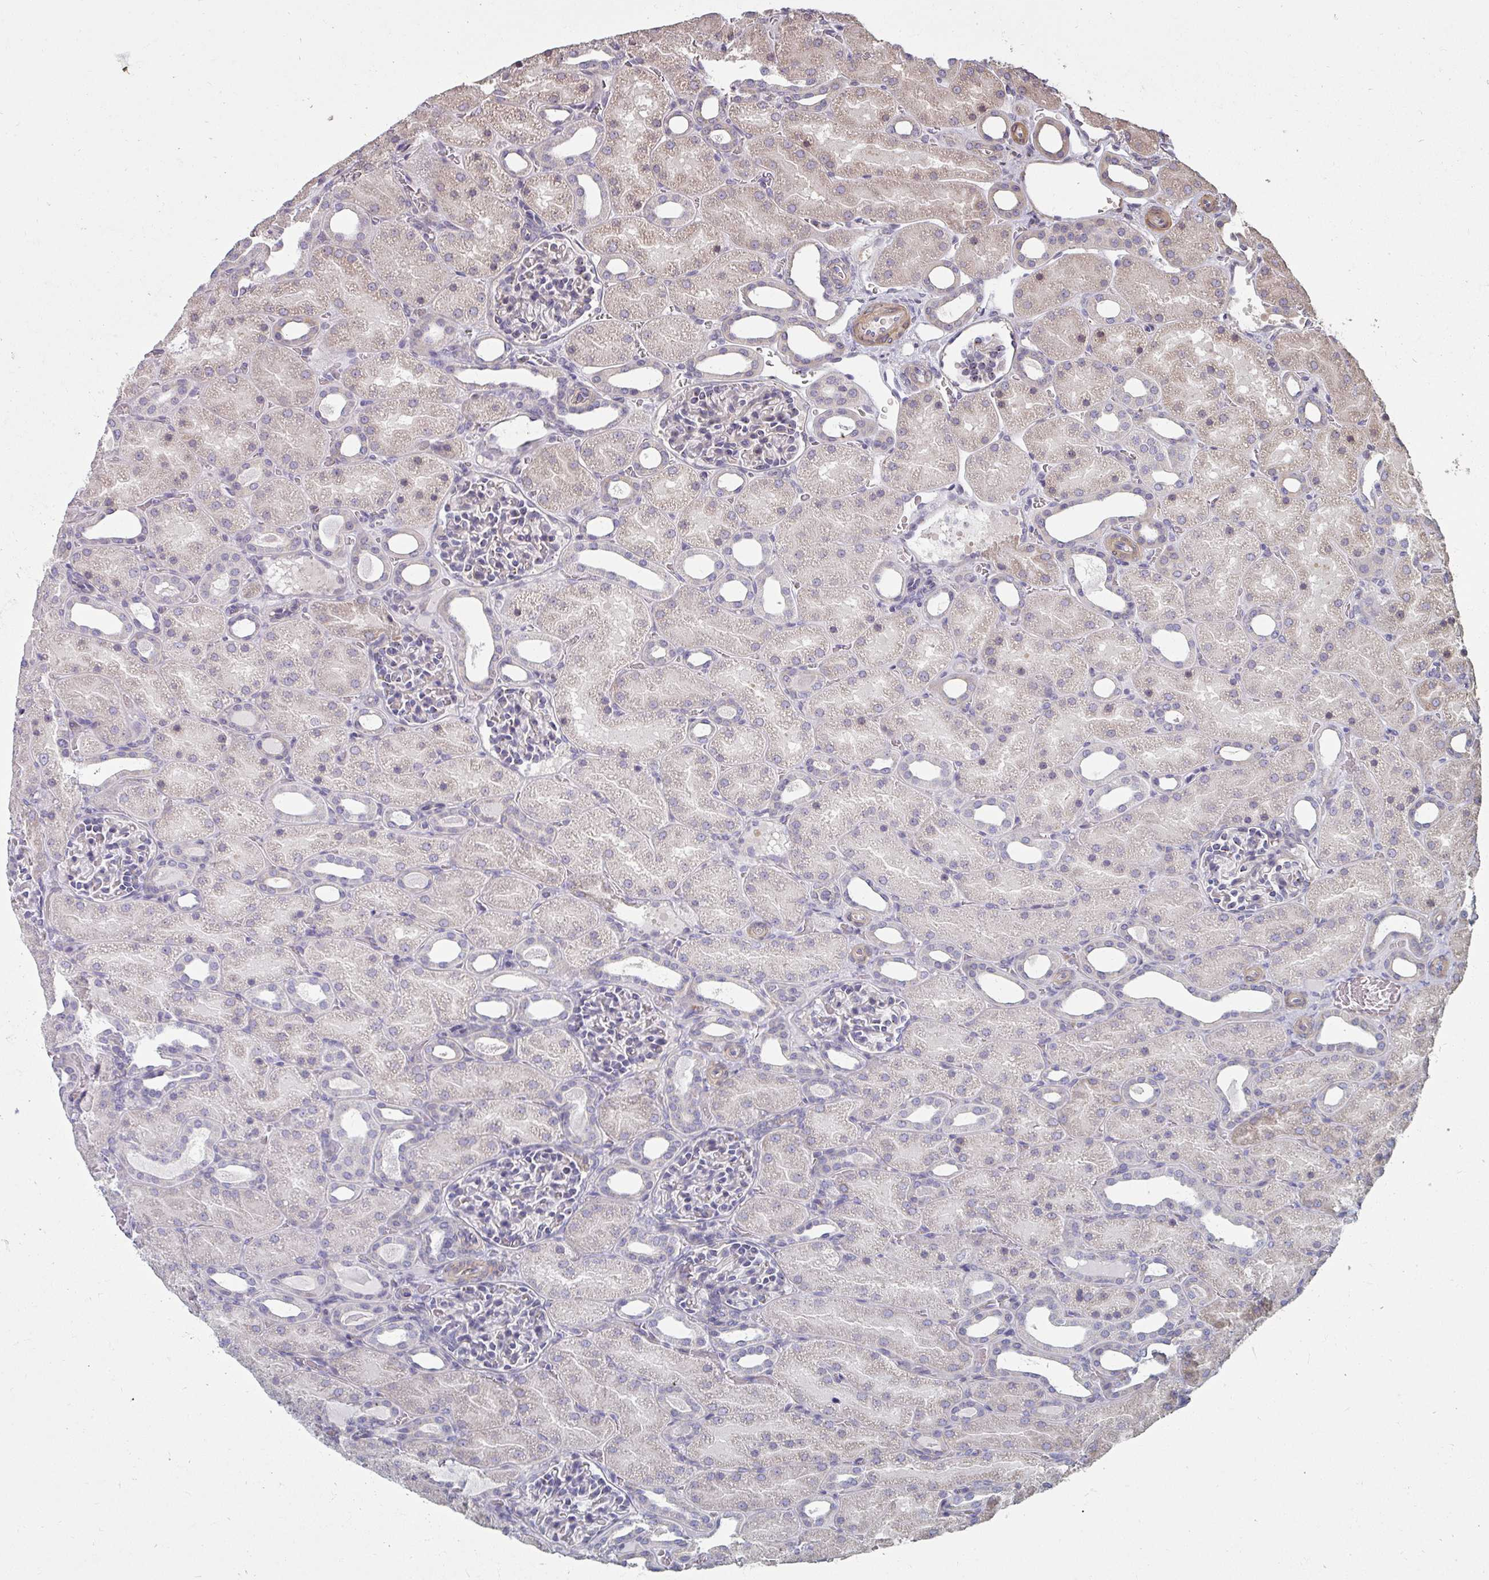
{"staining": {"intensity": "moderate", "quantity": "<25%", "location": "cytoplasmic/membranous"}, "tissue": "kidney", "cell_type": "Cells in glomeruli", "image_type": "normal", "snomed": [{"axis": "morphology", "description": "Normal tissue, NOS"}, {"axis": "topography", "description": "Kidney"}], "caption": "This image displays unremarkable kidney stained with IHC to label a protein in brown. The cytoplasmic/membranous of cells in glomeruli show moderate positivity for the protein. Nuclei are counter-stained blue.", "gene": "ZFYVE28", "patient": {"sex": "male", "age": 2}}